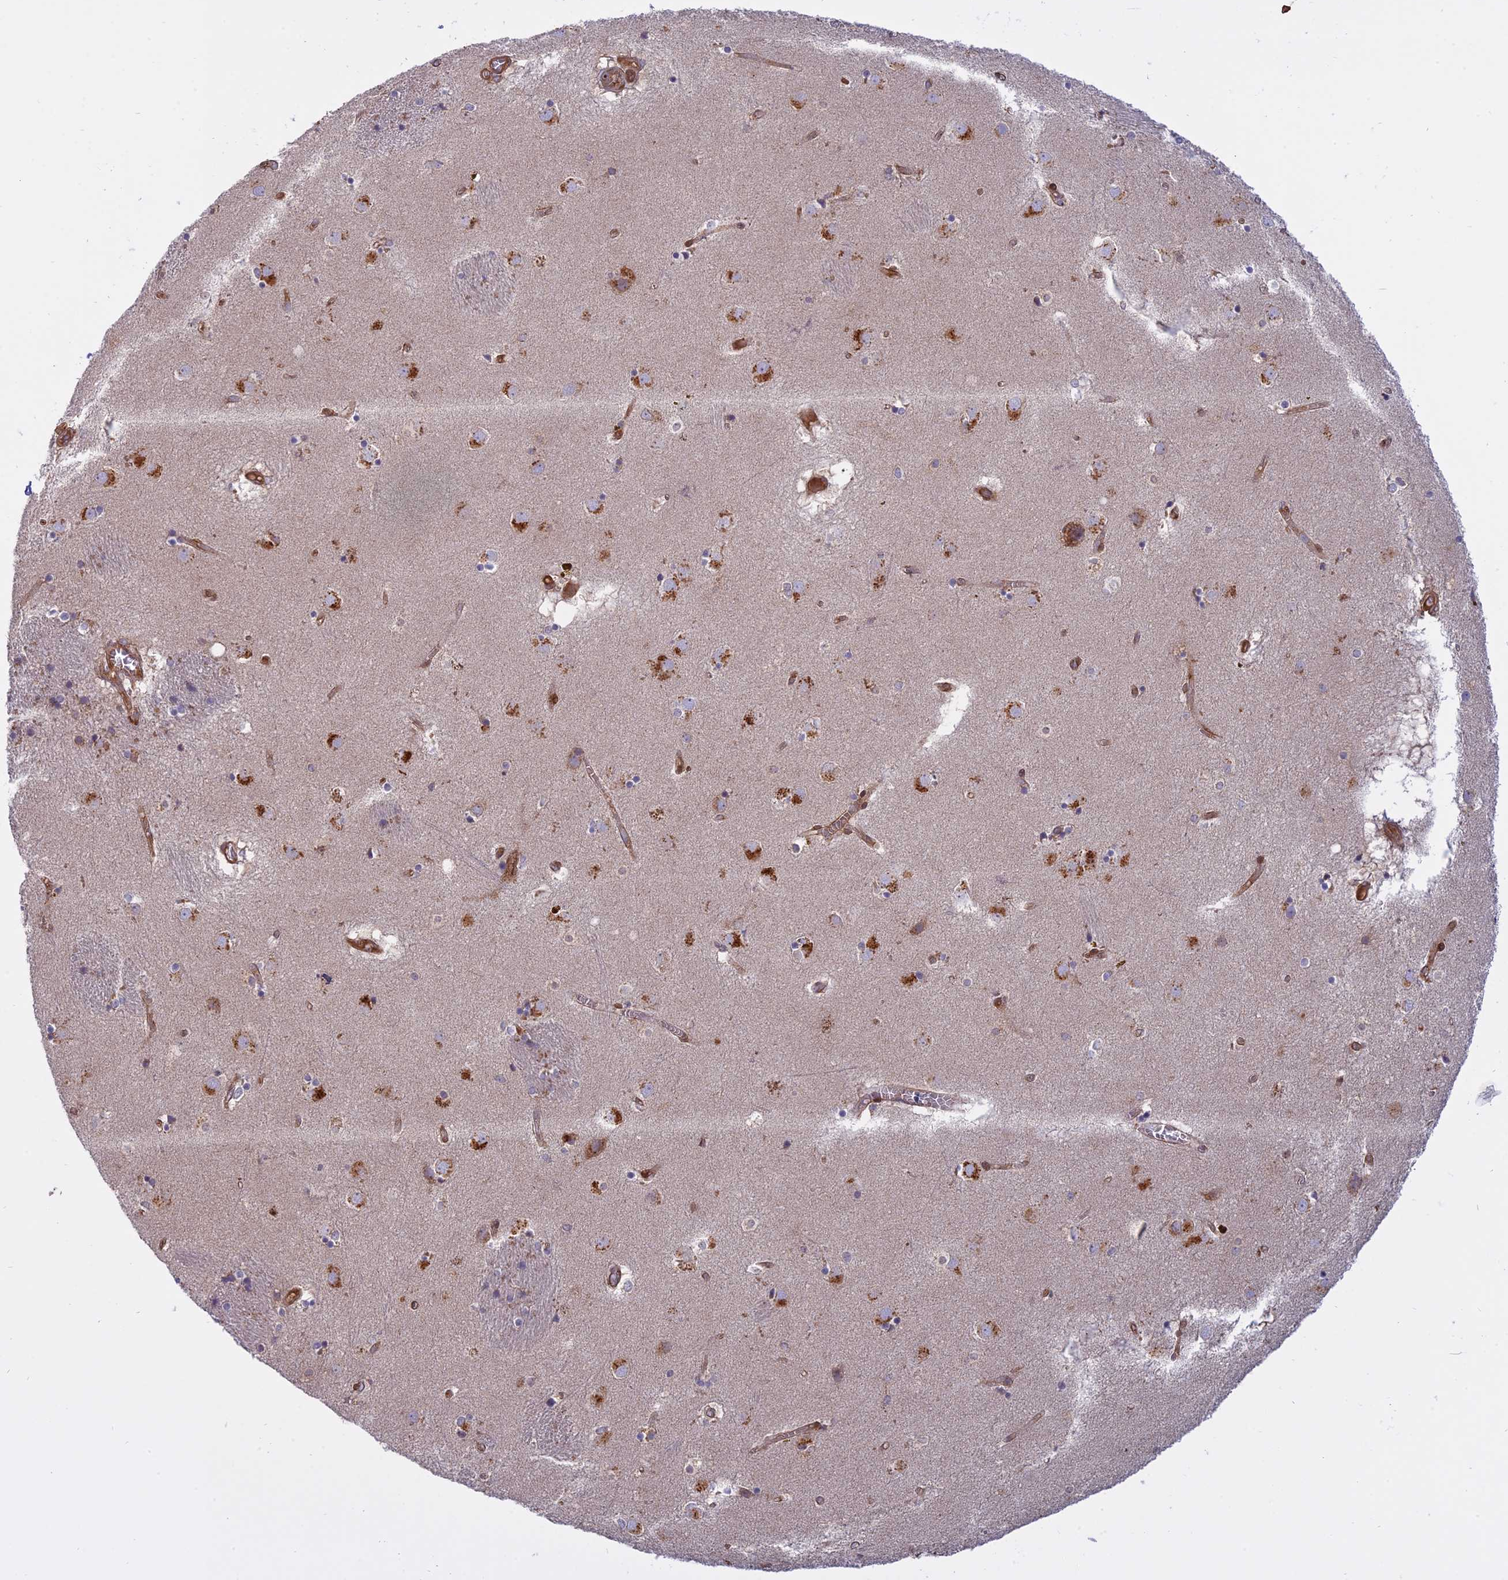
{"staining": {"intensity": "negative", "quantity": "none", "location": "none"}, "tissue": "caudate", "cell_type": "Glial cells", "image_type": "normal", "snomed": [{"axis": "morphology", "description": "Normal tissue, NOS"}, {"axis": "topography", "description": "Lateral ventricle wall"}], "caption": "High power microscopy photomicrograph of an immunohistochemistry image of normal caudate, revealing no significant staining in glial cells. (Immunohistochemistry, brightfield microscopy, high magnification).", "gene": "TMEM208", "patient": {"sex": "male", "age": 70}}